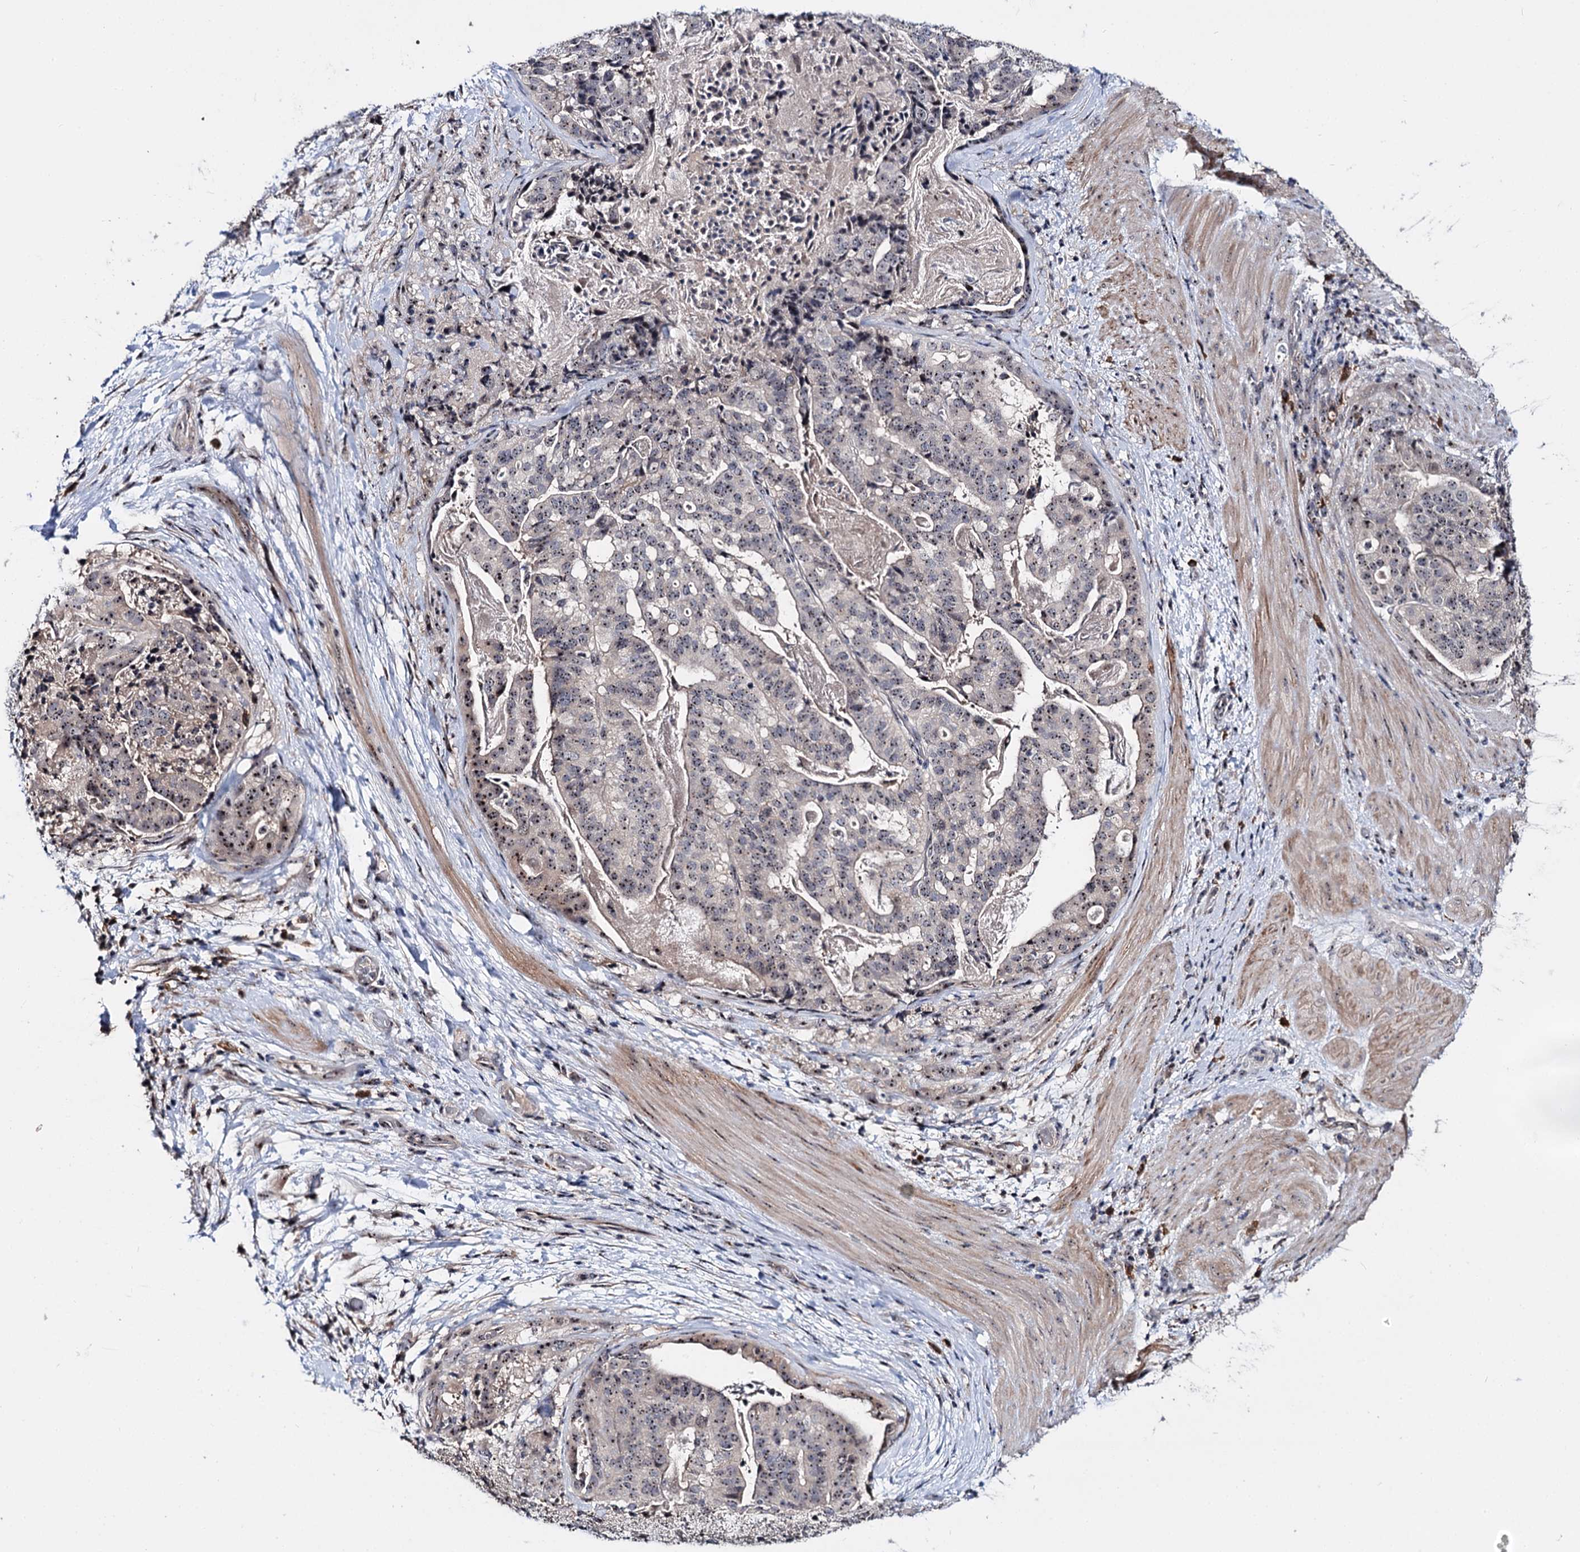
{"staining": {"intensity": "moderate", "quantity": "25%-75%", "location": "nuclear"}, "tissue": "stomach cancer", "cell_type": "Tumor cells", "image_type": "cancer", "snomed": [{"axis": "morphology", "description": "Adenocarcinoma, NOS"}, {"axis": "topography", "description": "Stomach"}], "caption": "IHC (DAB (3,3'-diaminobenzidine)) staining of human stomach adenocarcinoma exhibits moderate nuclear protein staining in approximately 25%-75% of tumor cells. The staining is performed using DAB brown chromogen to label protein expression. The nuclei are counter-stained blue using hematoxylin.", "gene": "SUPT20H", "patient": {"sex": "male", "age": 48}}